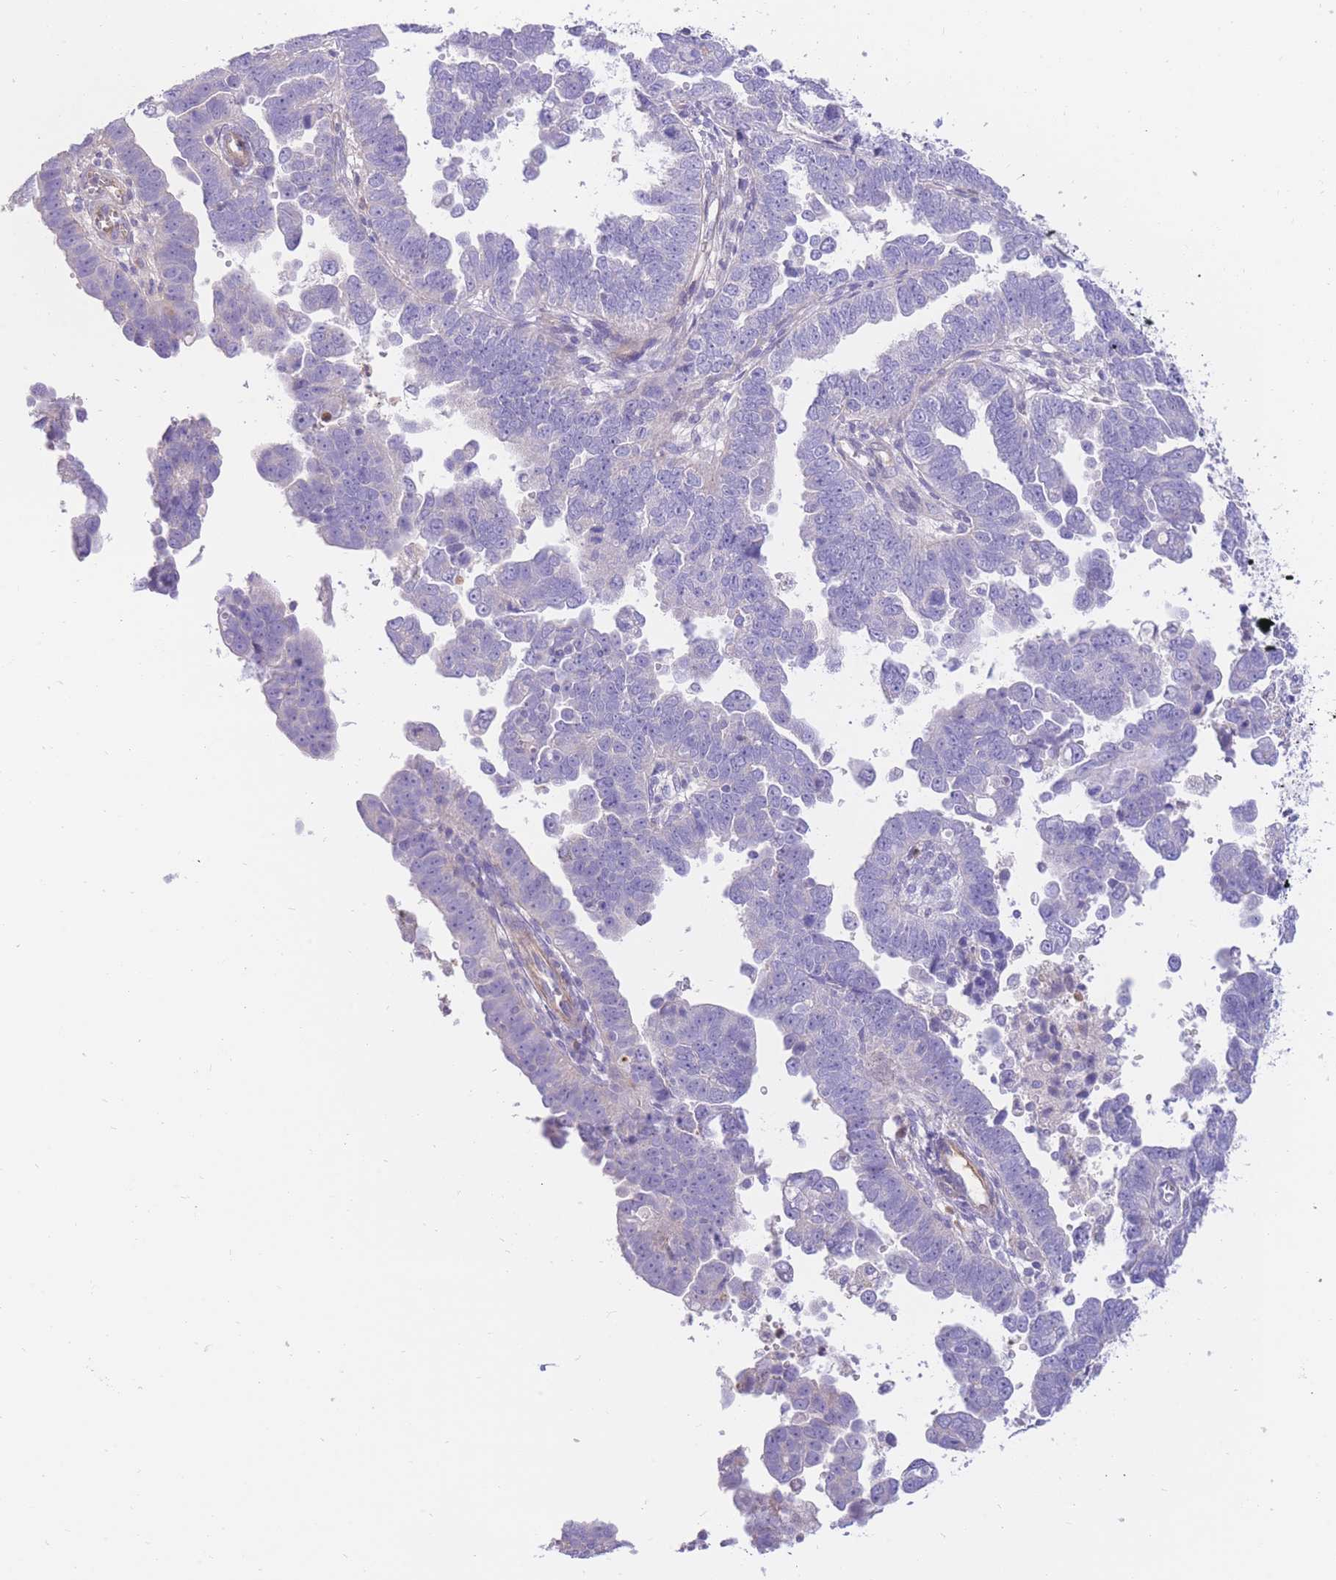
{"staining": {"intensity": "negative", "quantity": "none", "location": "none"}, "tissue": "endometrial cancer", "cell_type": "Tumor cells", "image_type": "cancer", "snomed": [{"axis": "morphology", "description": "Adenocarcinoma, NOS"}, {"axis": "topography", "description": "Endometrium"}], "caption": "Endometrial cancer (adenocarcinoma) was stained to show a protein in brown. There is no significant staining in tumor cells.", "gene": "SULT1A1", "patient": {"sex": "female", "age": 75}}